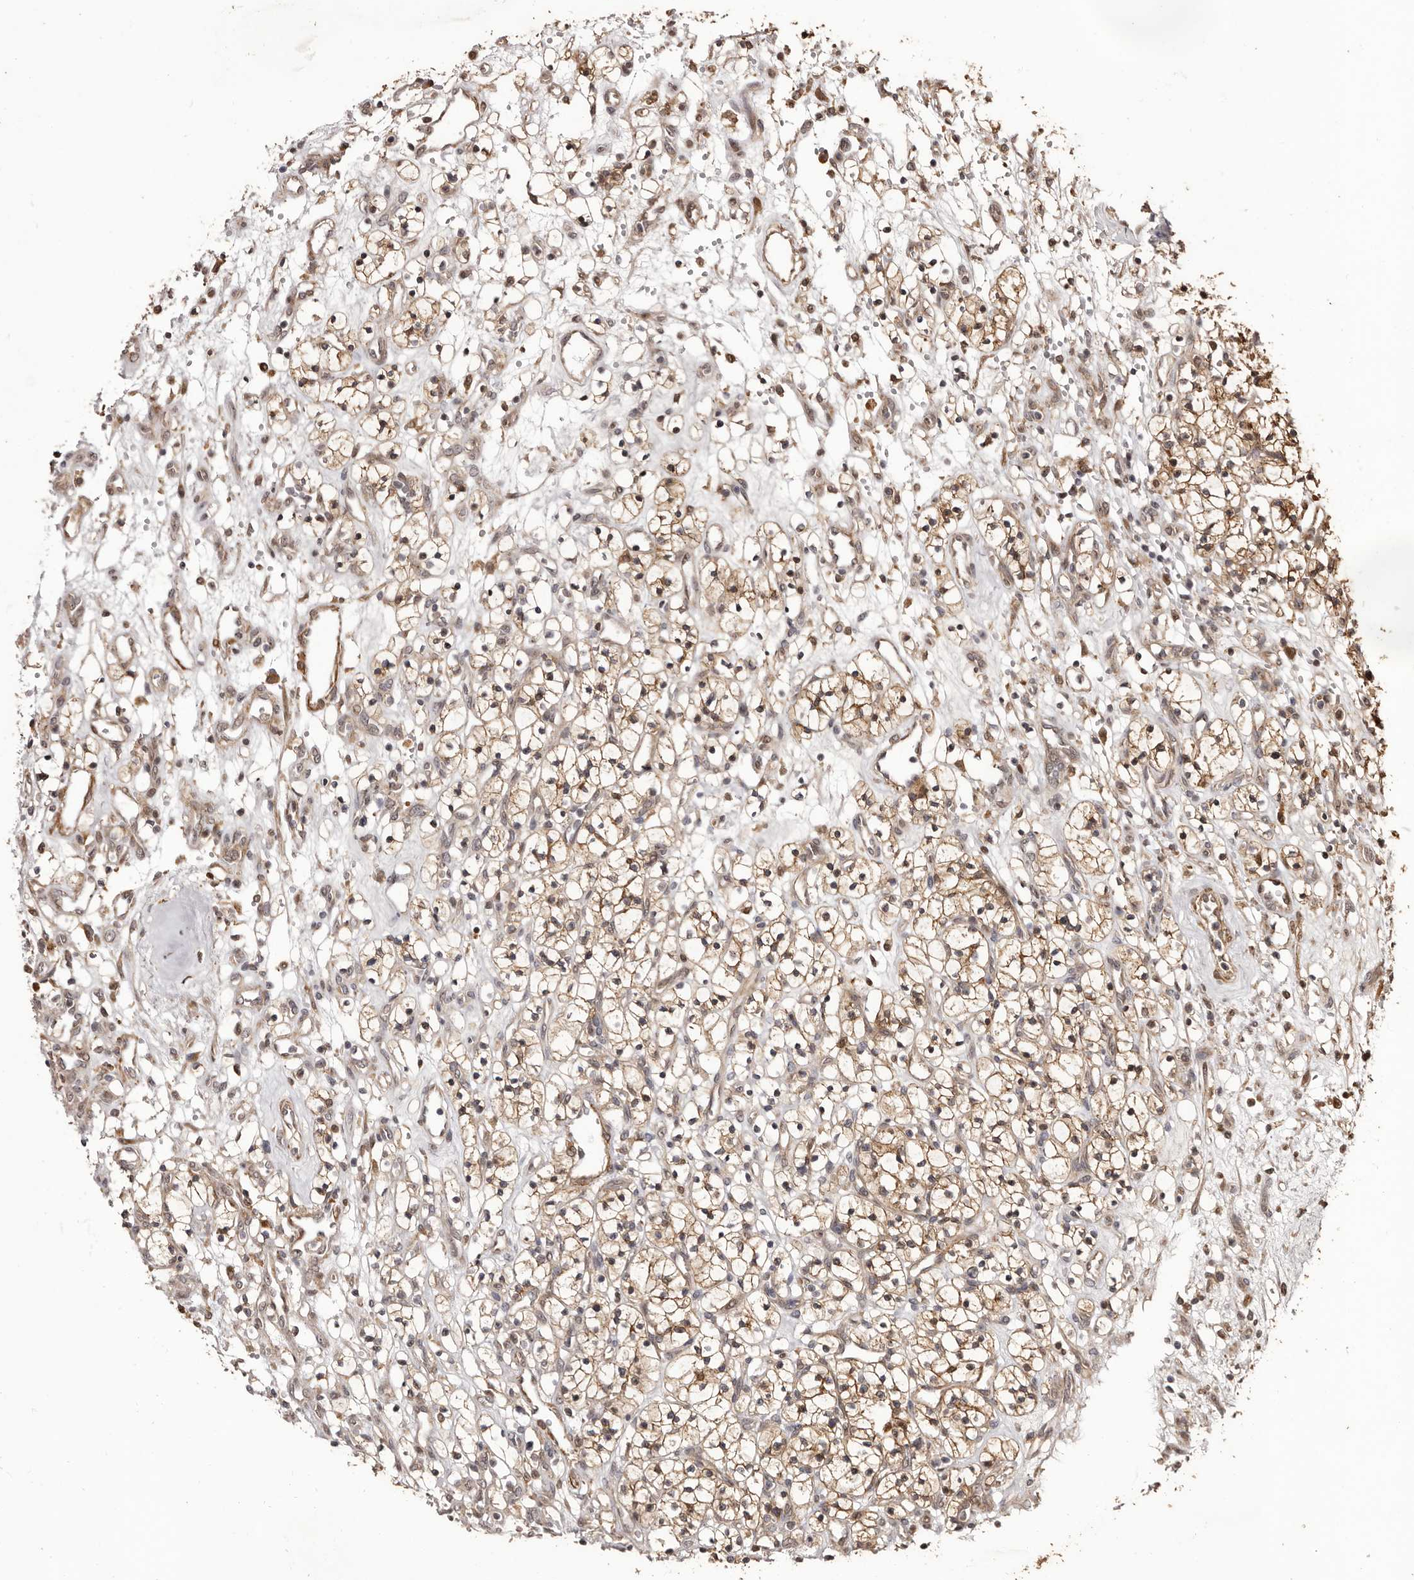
{"staining": {"intensity": "moderate", "quantity": ">75%", "location": "cytoplasmic/membranous"}, "tissue": "renal cancer", "cell_type": "Tumor cells", "image_type": "cancer", "snomed": [{"axis": "morphology", "description": "Adenocarcinoma, NOS"}, {"axis": "topography", "description": "Kidney"}], "caption": "Protein staining reveals moderate cytoplasmic/membranous staining in about >75% of tumor cells in renal cancer. The staining was performed using DAB (3,3'-diaminobenzidine) to visualize the protein expression in brown, while the nuclei were stained in blue with hematoxylin (Magnification: 20x).", "gene": "ZCCHC7", "patient": {"sex": "female", "age": 57}}